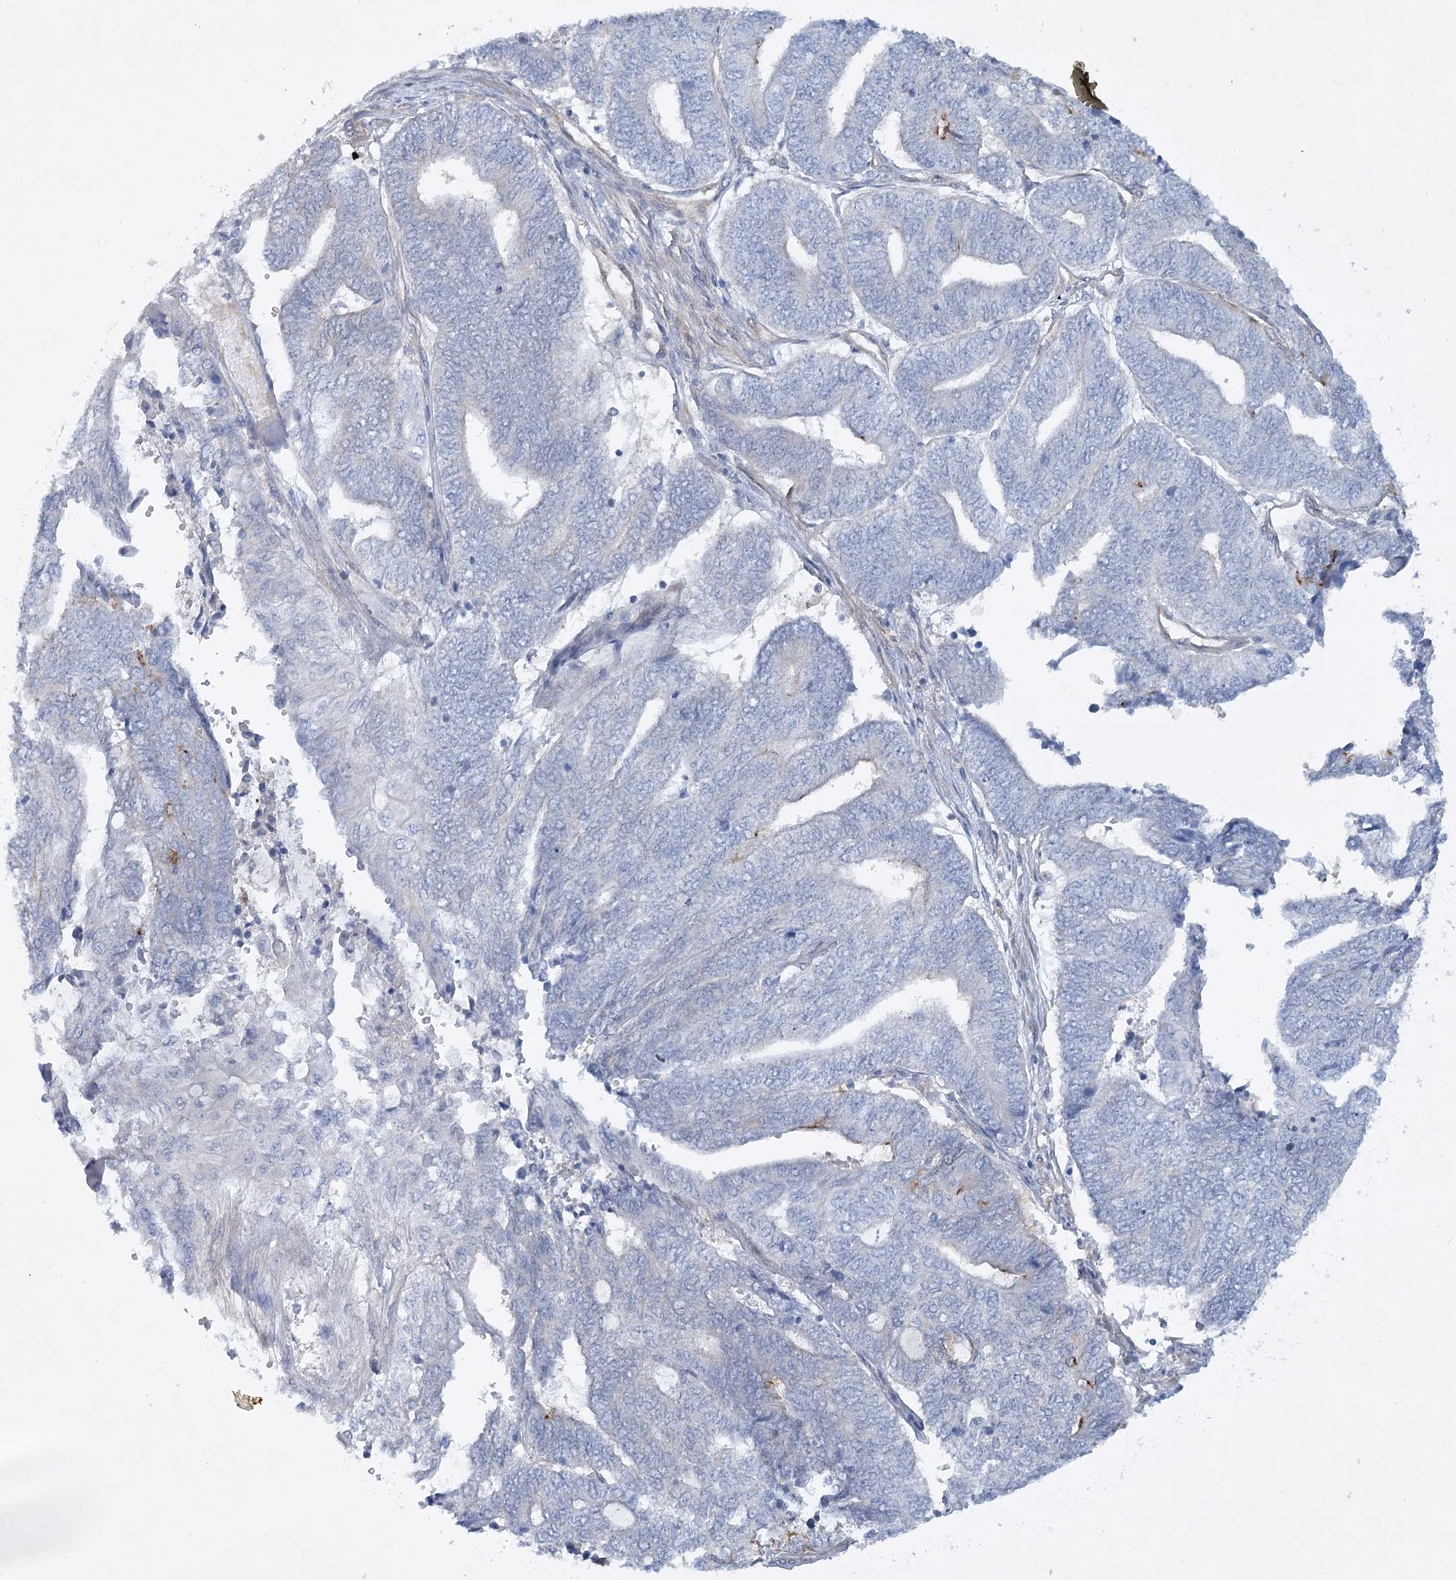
{"staining": {"intensity": "negative", "quantity": "none", "location": "none"}, "tissue": "endometrial cancer", "cell_type": "Tumor cells", "image_type": "cancer", "snomed": [{"axis": "morphology", "description": "Adenocarcinoma, NOS"}, {"axis": "topography", "description": "Uterus"}, {"axis": "topography", "description": "Endometrium"}], "caption": "Photomicrograph shows no protein expression in tumor cells of endometrial cancer (adenocarcinoma) tissue. (DAB immunohistochemistry, high magnification).", "gene": "AAMDC", "patient": {"sex": "female", "age": 70}}